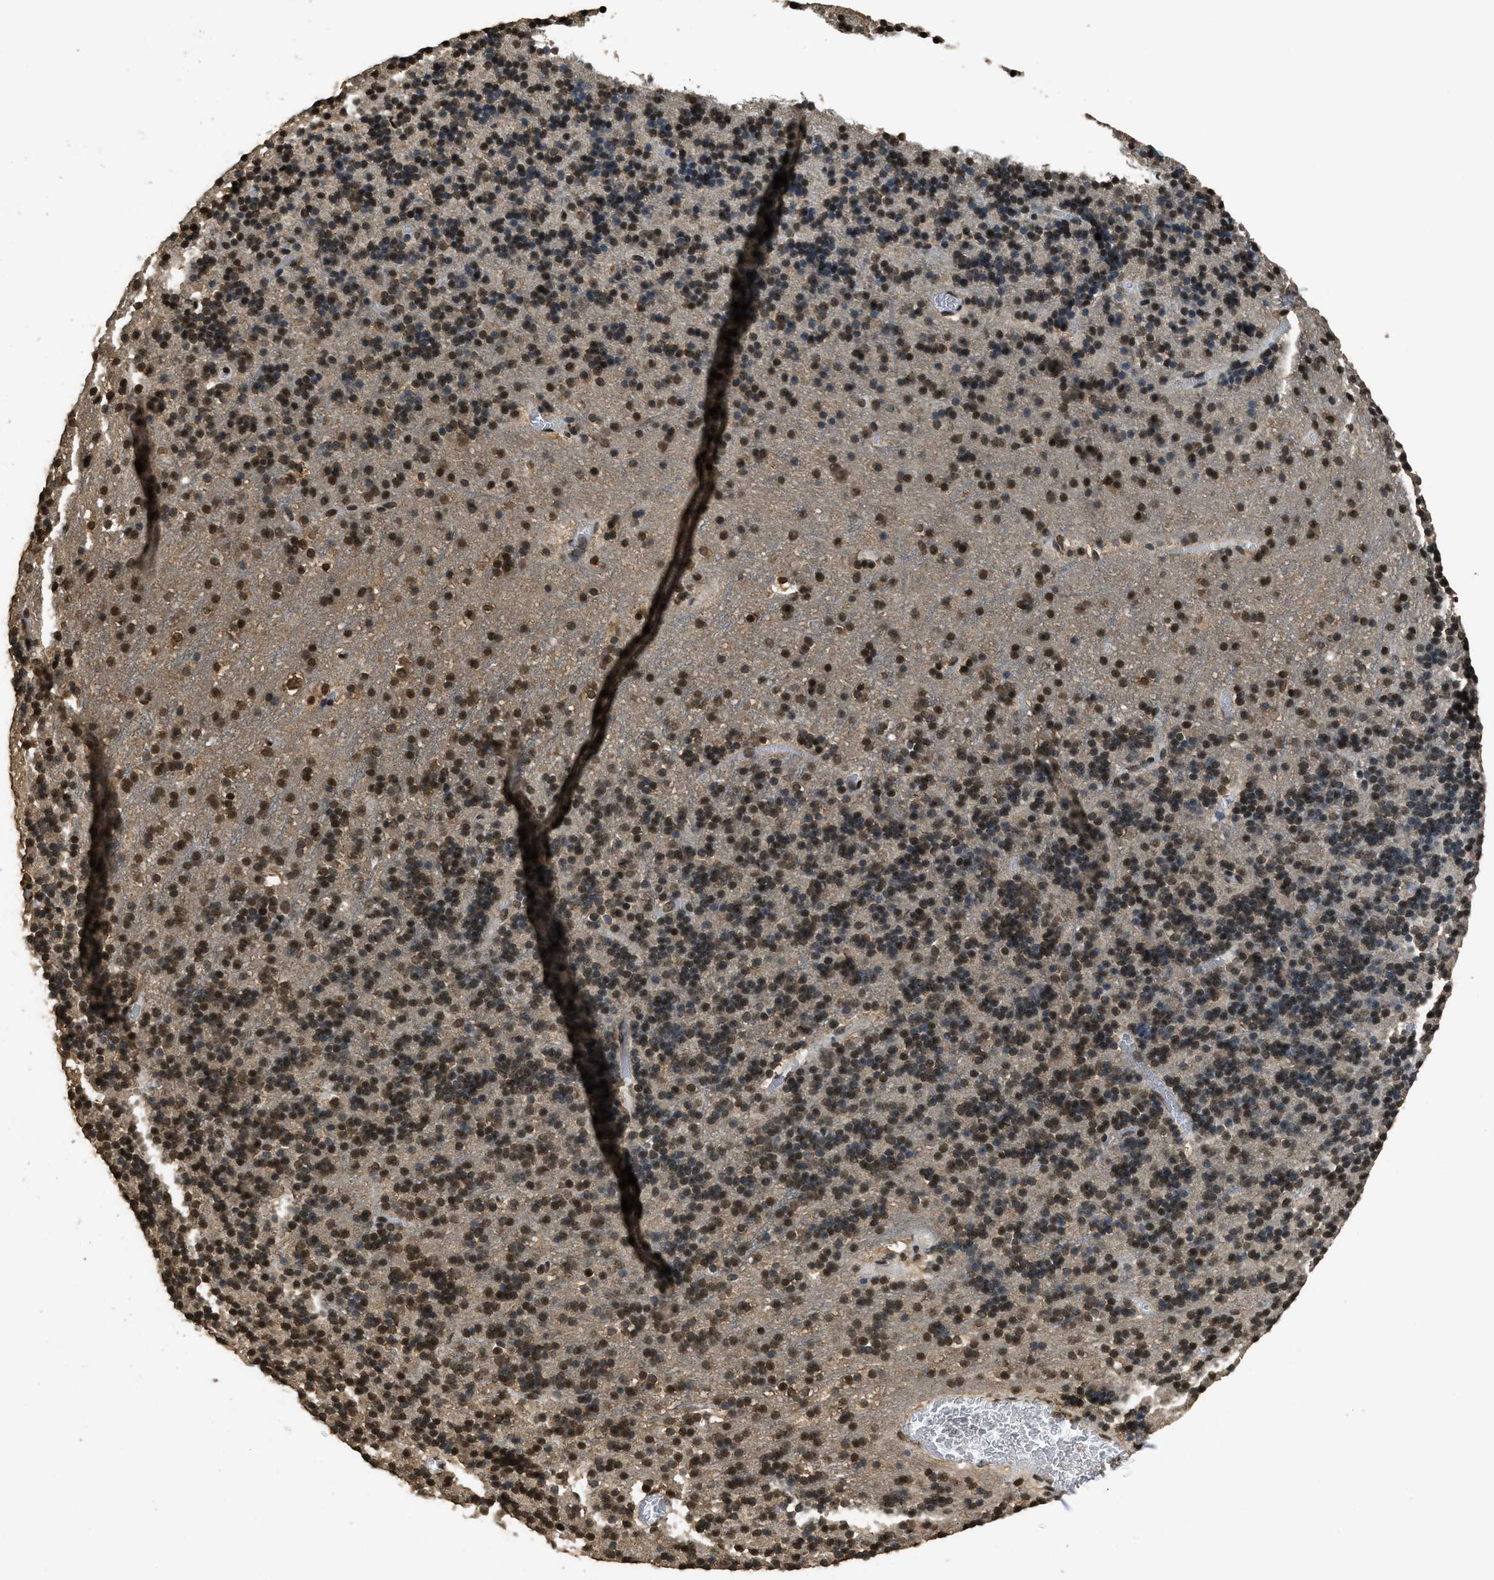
{"staining": {"intensity": "moderate", "quantity": ">75%", "location": "nuclear"}, "tissue": "cerebellum", "cell_type": "Cells in granular layer", "image_type": "normal", "snomed": [{"axis": "morphology", "description": "Normal tissue, NOS"}, {"axis": "topography", "description": "Cerebellum"}], "caption": "Protein expression analysis of unremarkable human cerebellum reveals moderate nuclear positivity in approximately >75% of cells in granular layer.", "gene": "MYB", "patient": {"sex": "male", "age": 45}}